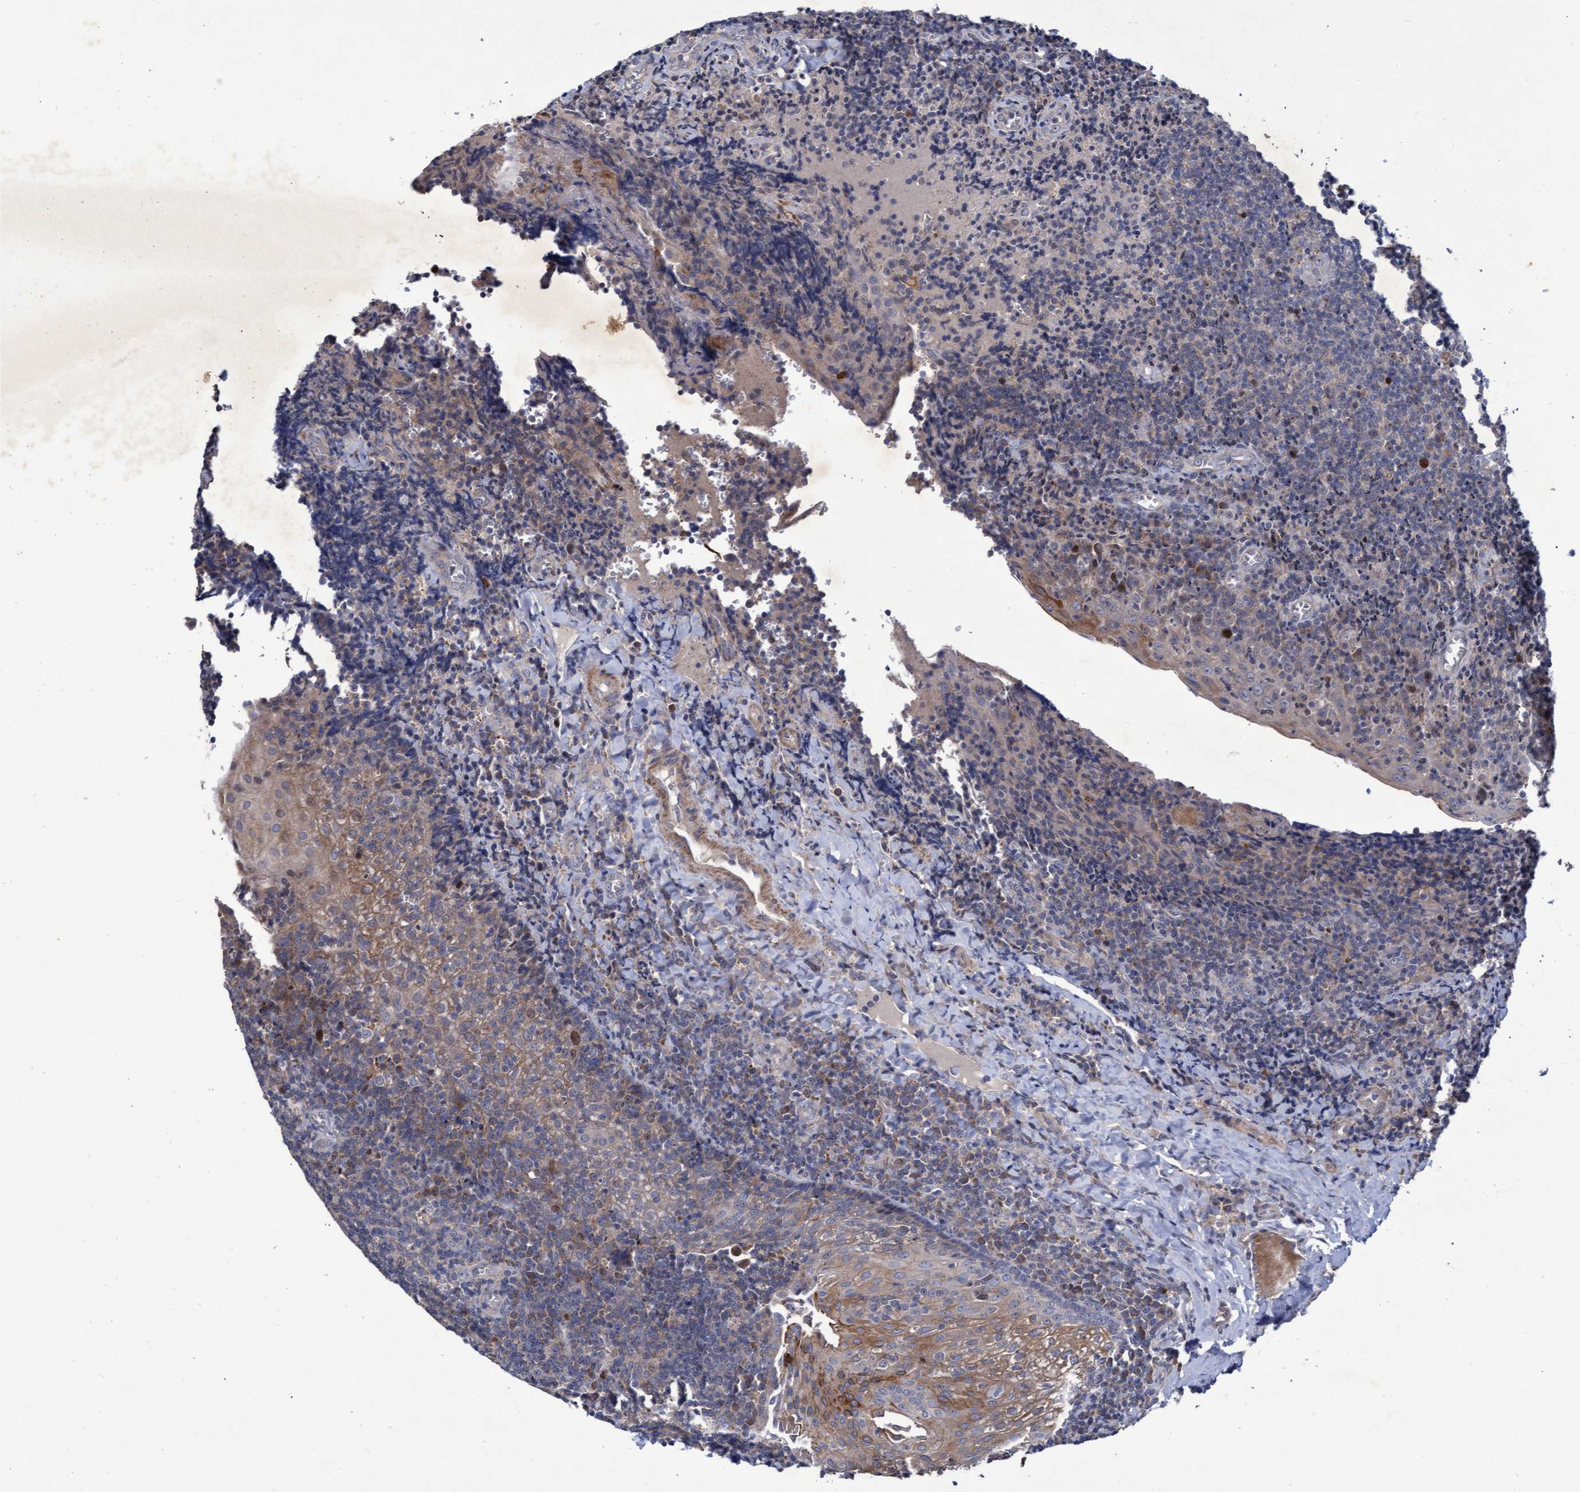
{"staining": {"intensity": "weak", "quantity": ">75%", "location": "cytoplasmic/membranous,nuclear"}, "tissue": "tonsil", "cell_type": "Germinal center cells", "image_type": "normal", "snomed": [{"axis": "morphology", "description": "Normal tissue, NOS"}, {"axis": "morphology", "description": "Inflammation, NOS"}, {"axis": "topography", "description": "Tonsil"}], "caption": "Immunohistochemistry (IHC) staining of normal tonsil, which exhibits low levels of weak cytoplasmic/membranous,nuclear positivity in approximately >75% of germinal center cells indicating weak cytoplasmic/membranous,nuclear protein positivity. The staining was performed using DAB (brown) for protein detection and nuclei were counterstained in hematoxylin (blue).", "gene": "ABCF2", "patient": {"sex": "female", "age": 31}}